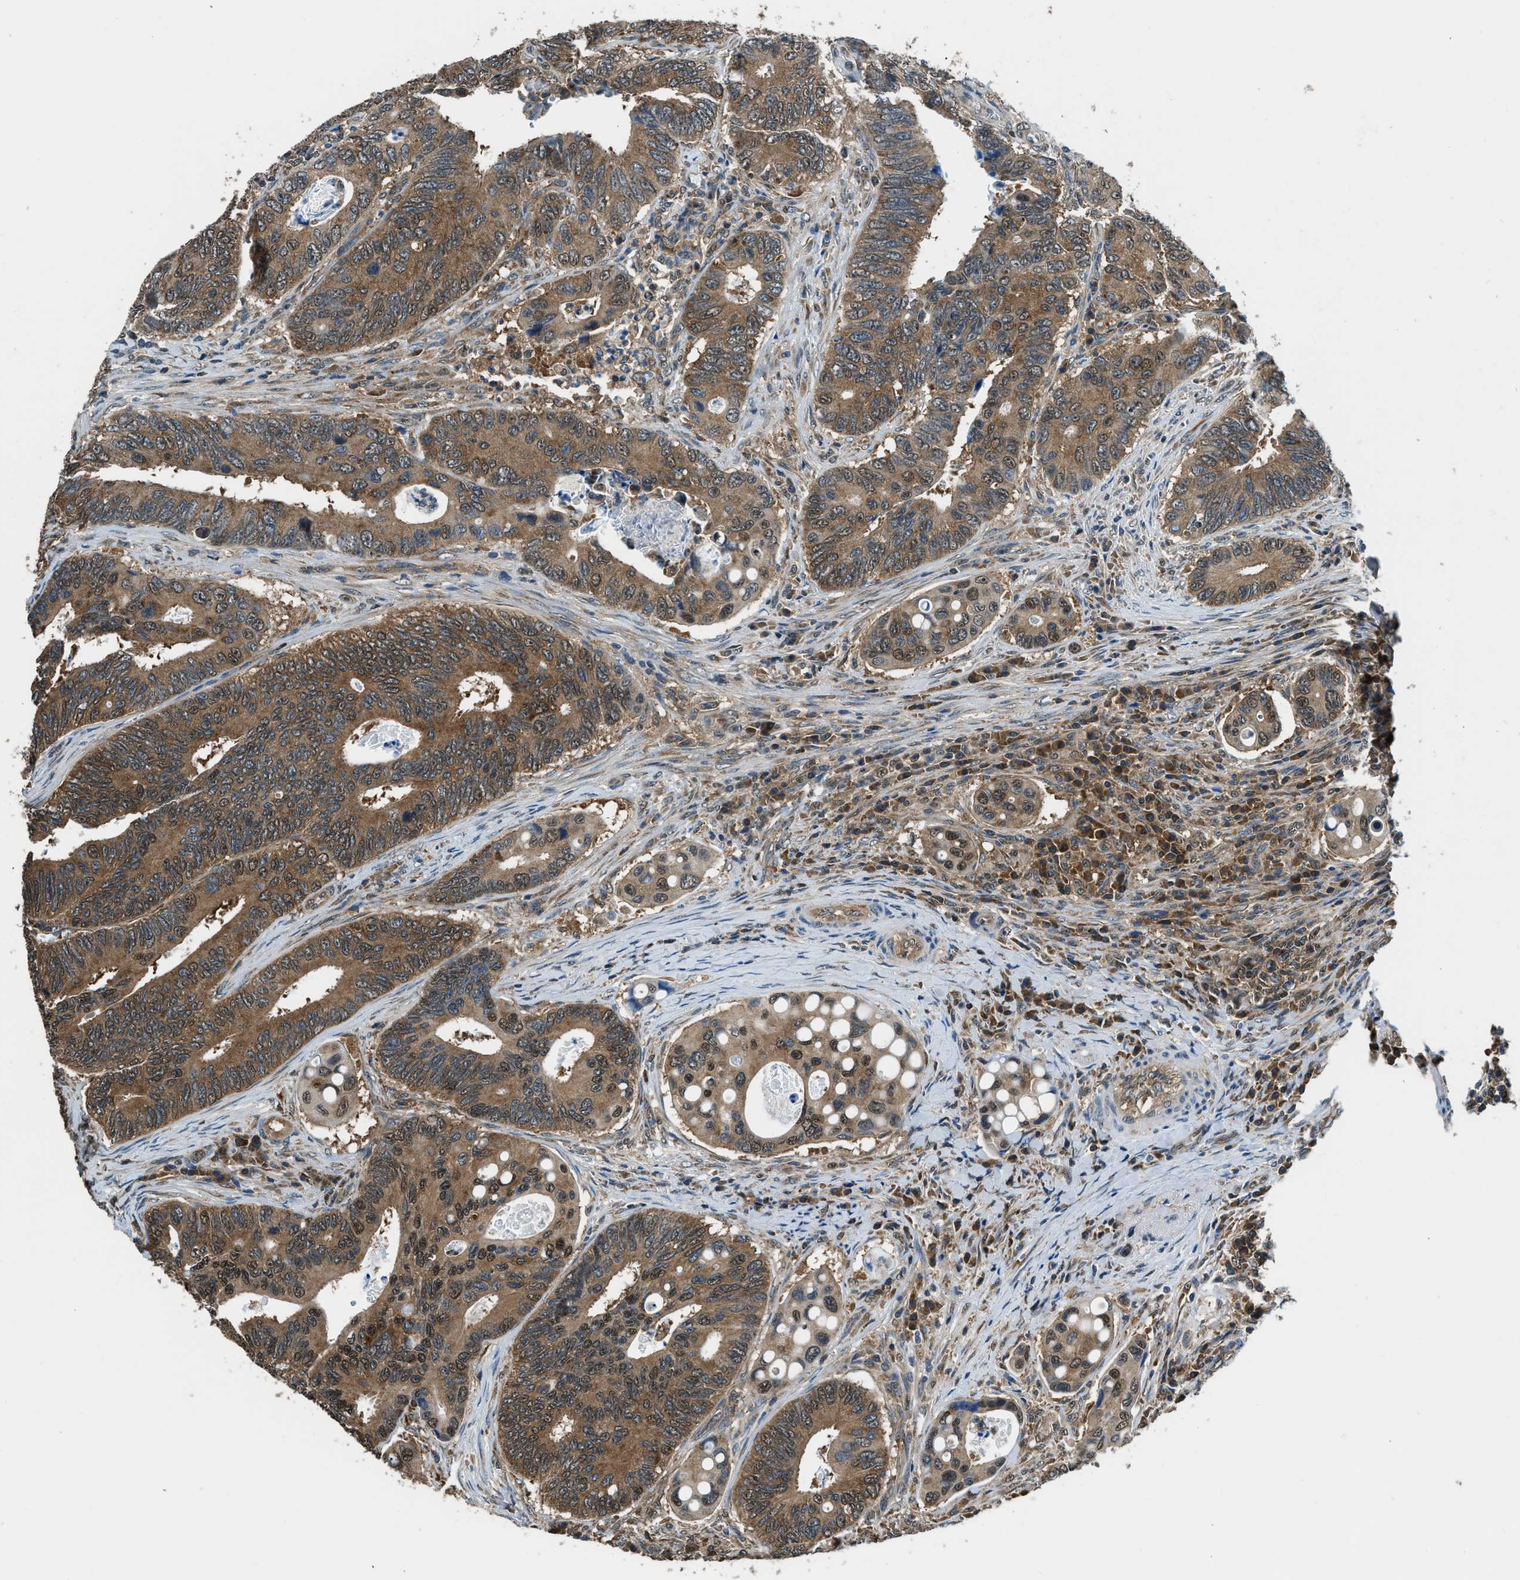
{"staining": {"intensity": "moderate", "quantity": ">75%", "location": "cytoplasmic/membranous"}, "tissue": "colorectal cancer", "cell_type": "Tumor cells", "image_type": "cancer", "snomed": [{"axis": "morphology", "description": "Inflammation, NOS"}, {"axis": "morphology", "description": "Adenocarcinoma, NOS"}, {"axis": "topography", "description": "Colon"}], "caption": "The image reveals staining of adenocarcinoma (colorectal), revealing moderate cytoplasmic/membranous protein expression (brown color) within tumor cells.", "gene": "ARFGAP2", "patient": {"sex": "male", "age": 72}}